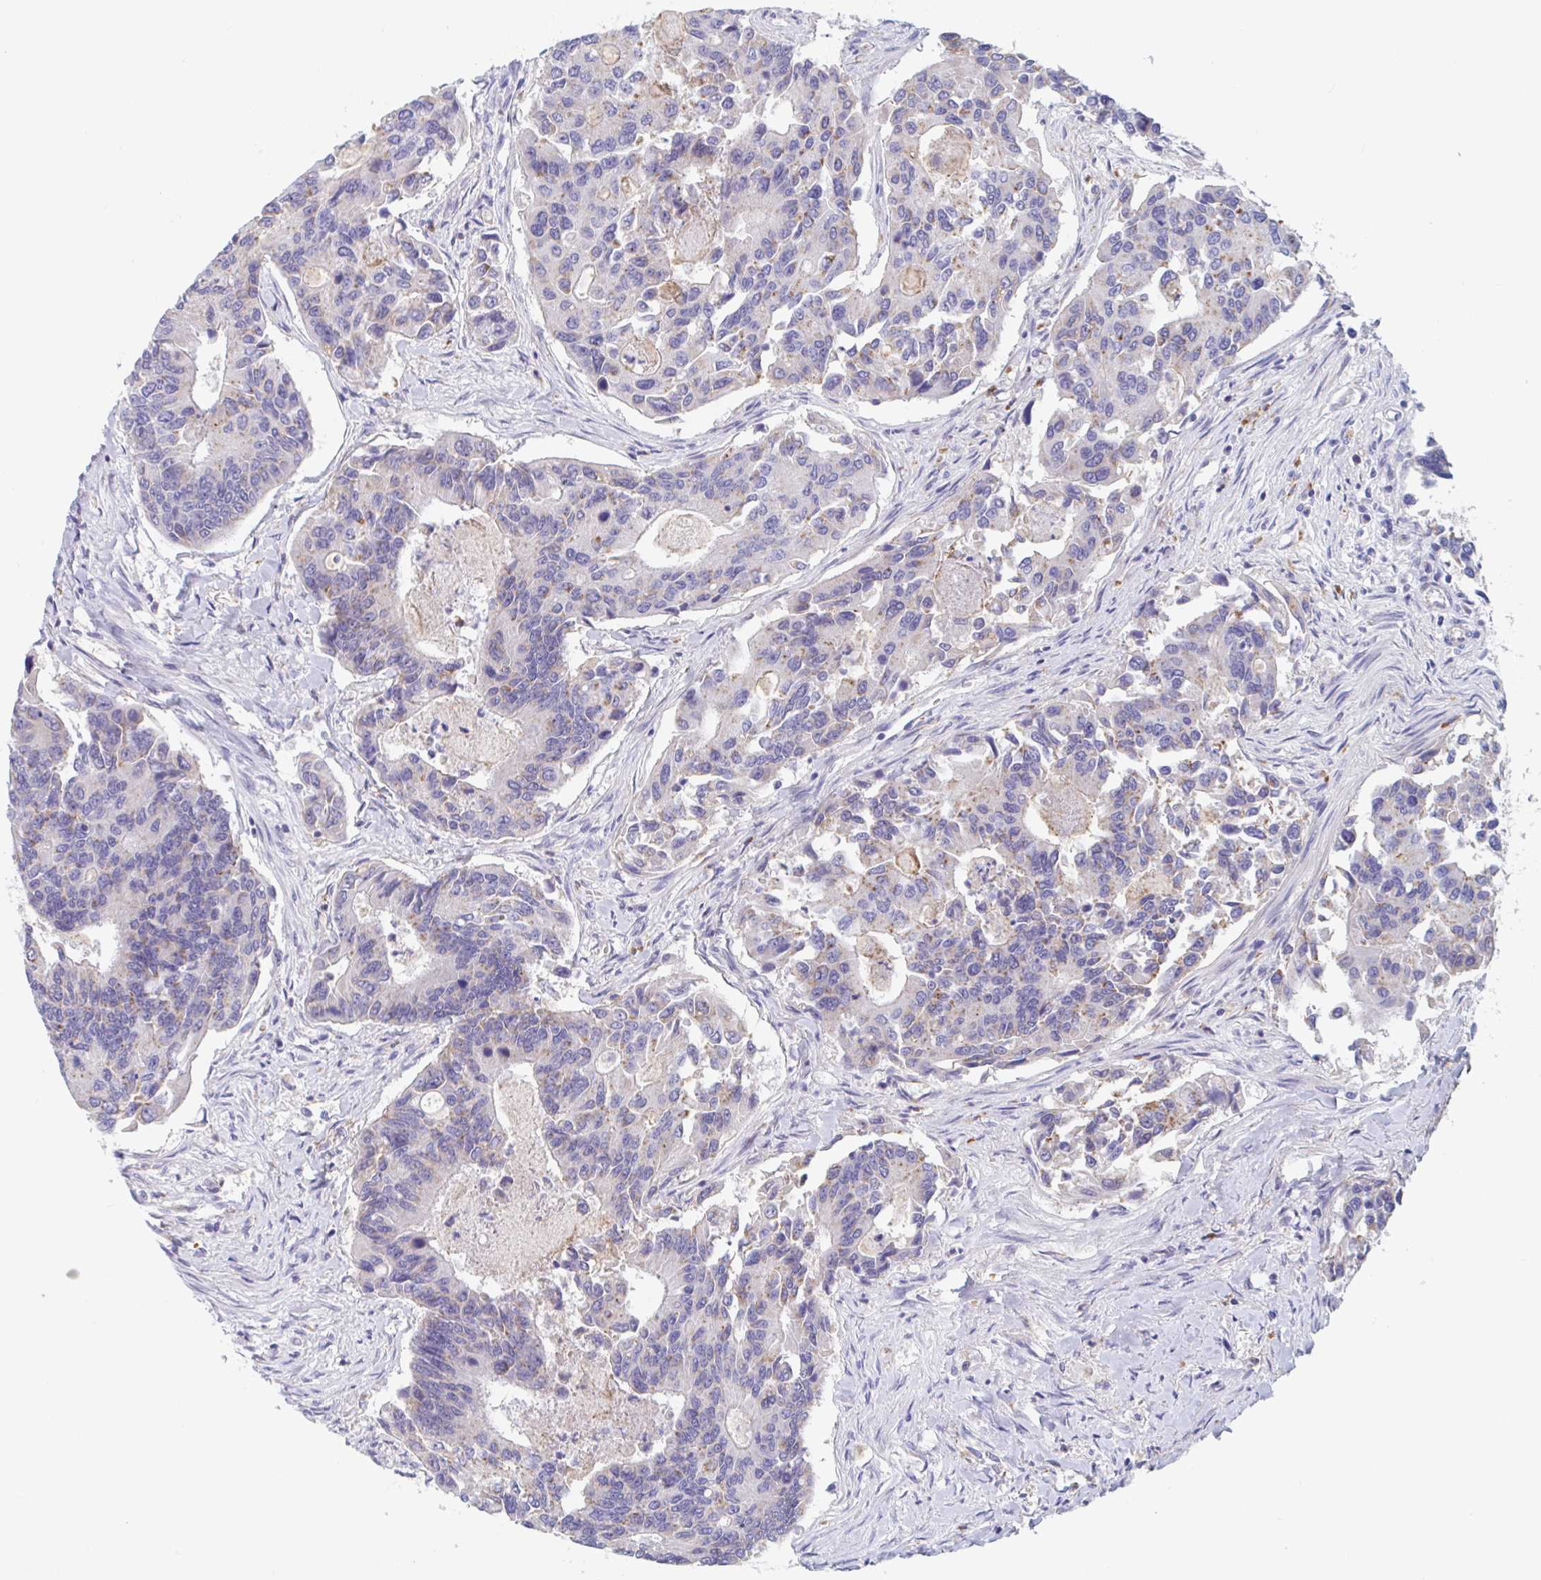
{"staining": {"intensity": "weak", "quantity": "<25%", "location": "cytoplasmic/membranous"}, "tissue": "colorectal cancer", "cell_type": "Tumor cells", "image_type": "cancer", "snomed": [{"axis": "morphology", "description": "Adenocarcinoma, NOS"}, {"axis": "topography", "description": "Colon"}], "caption": "Adenocarcinoma (colorectal) was stained to show a protein in brown. There is no significant expression in tumor cells.", "gene": "ZNHIT2", "patient": {"sex": "female", "age": 67}}